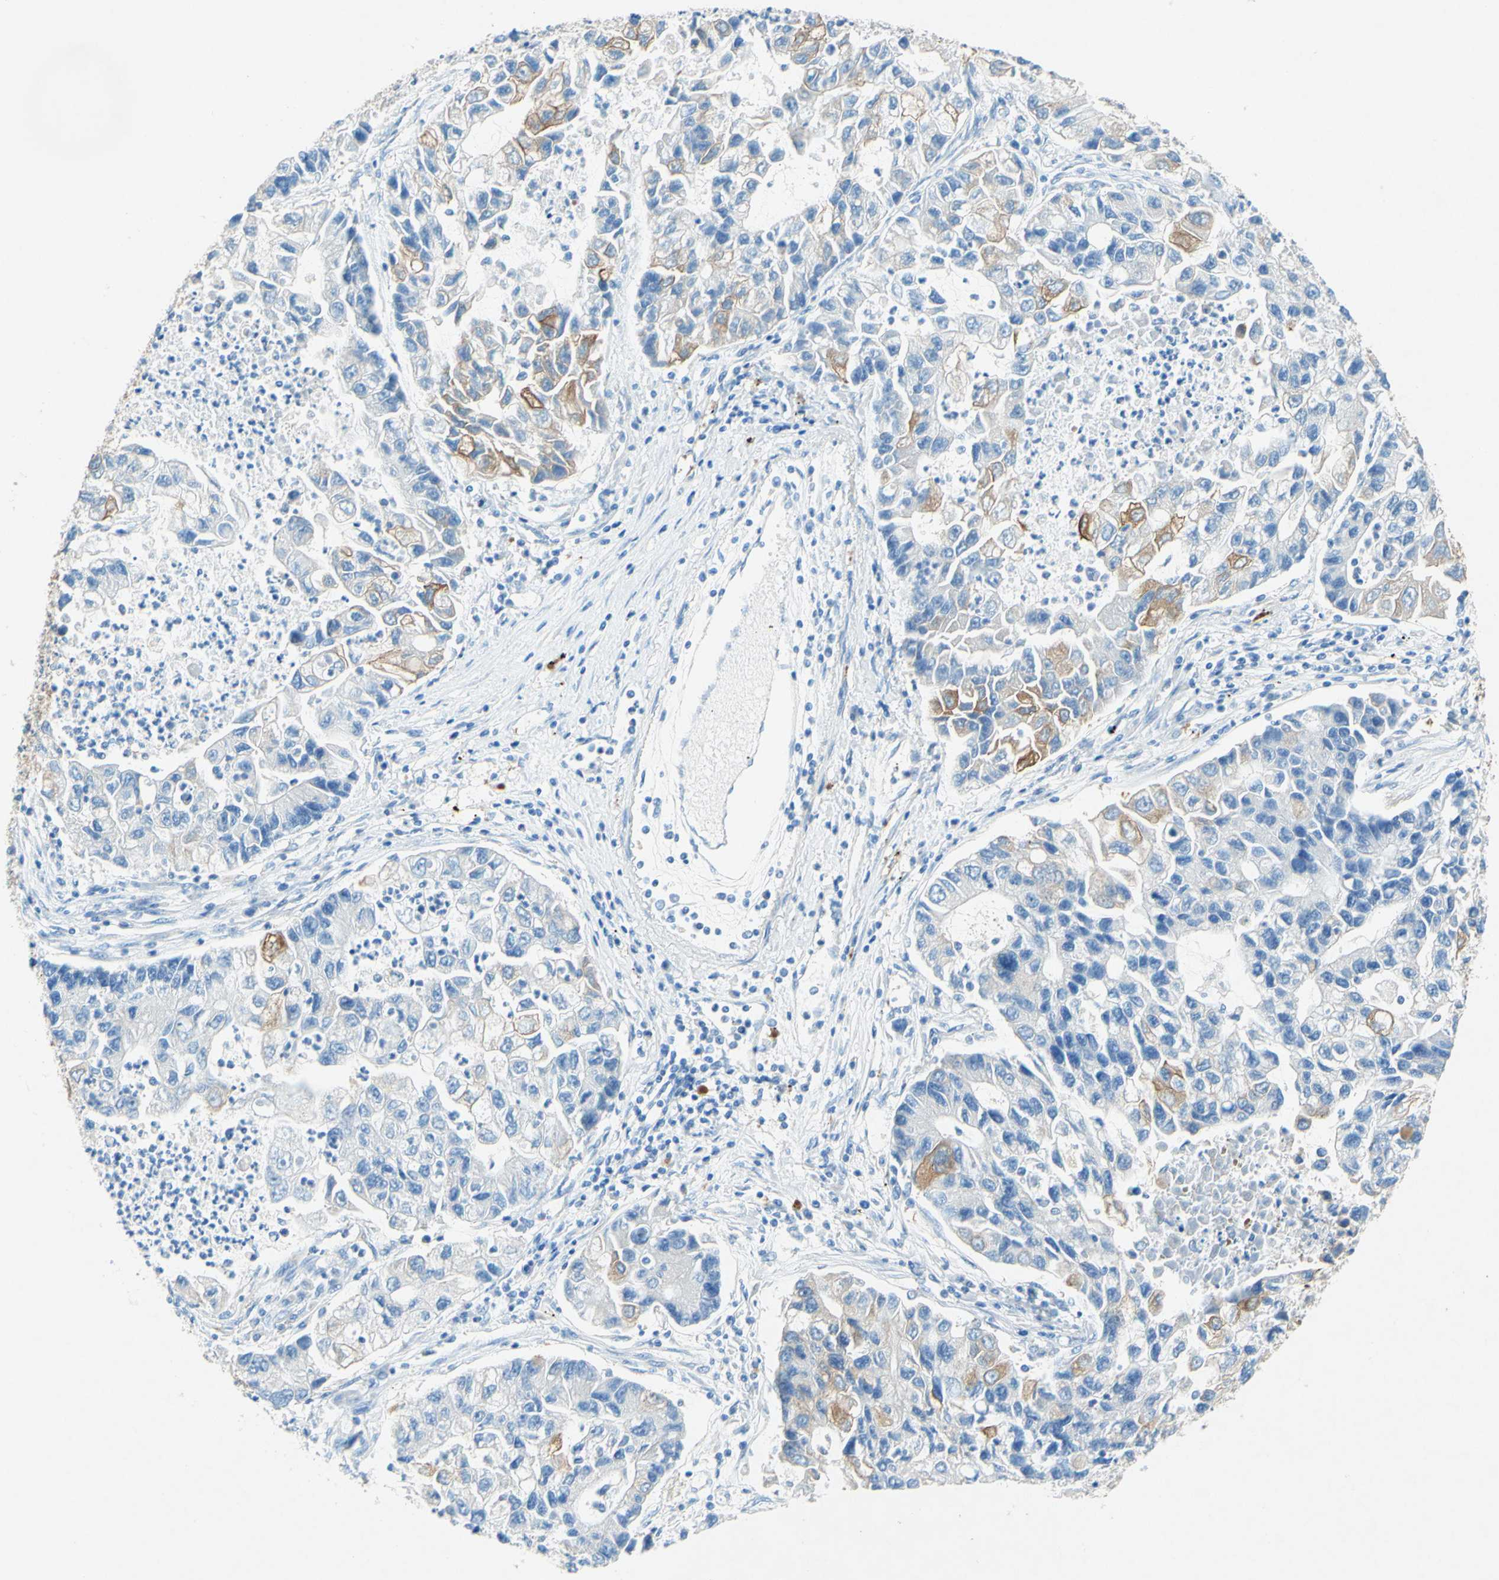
{"staining": {"intensity": "weak", "quantity": "<25%", "location": "cytoplasmic/membranous"}, "tissue": "lung cancer", "cell_type": "Tumor cells", "image_type": "cancer", "snomed": [{"axis": "morphology", "description": "Adenocarcinoma, NOS"}, {"axis": "topography", "description": "Lung"}], "caption": "Tumor cells are negative for protein expression in human lung adenocarcinoma.", "gene": "SLC46A1", "patient": {"sex": "female", "age": 51}}